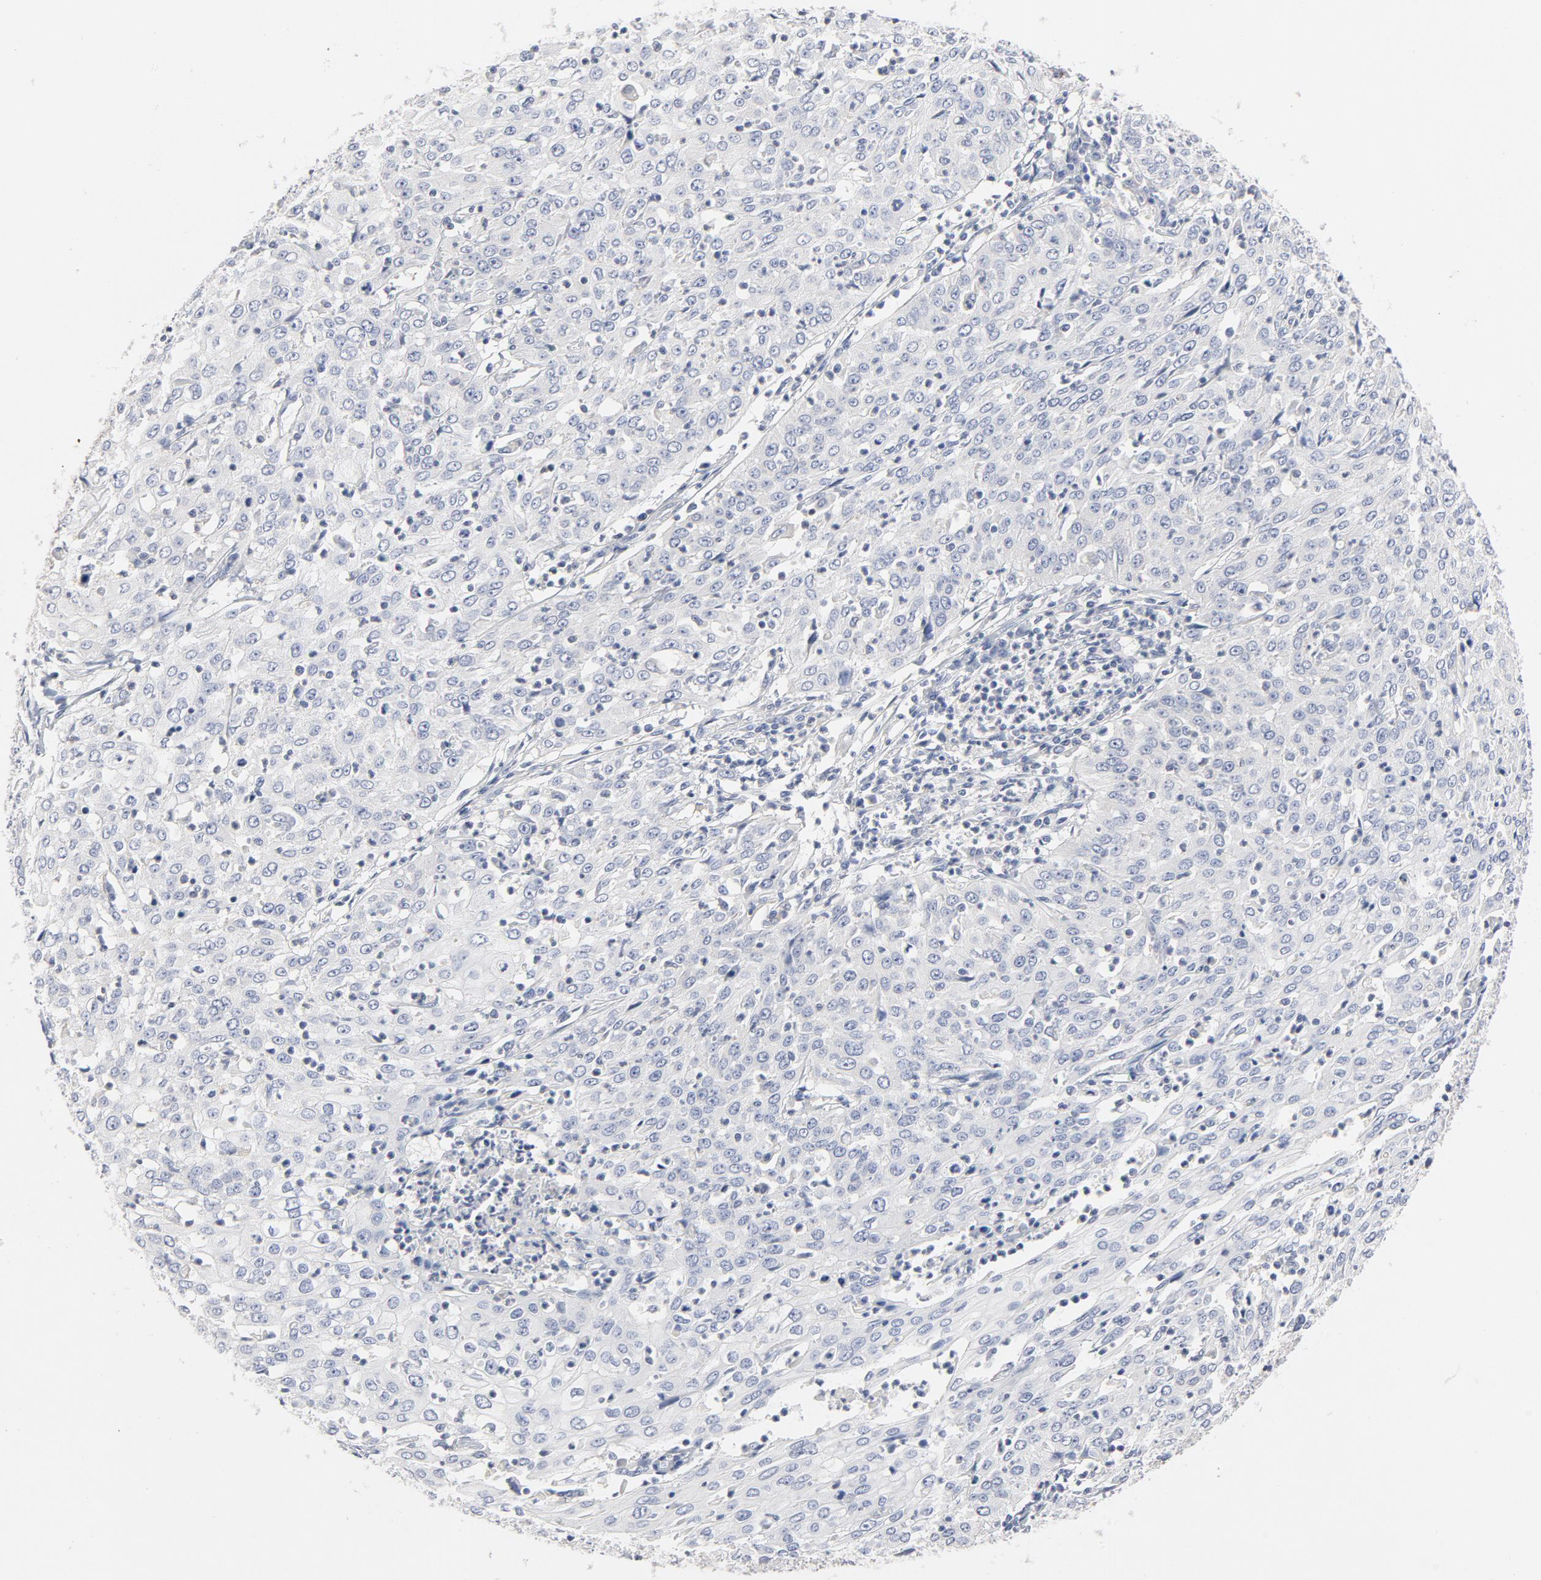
{"staining": {"intensity": "negative", "quantity": "none", "location": "none"}, "tissue": "cervical cancer", "cell_type": "Tumor cells", "image_type": "cancer", "snomed": [{"axis": "morphology", "description": "Squamous cell carcinoma, NOS"}, {"axis": "topography", "description": "Cervix"}], "caption": "The micrograph reveals no significant staining in tumor cells of cervical cancer. (DAB (3,3'-diaminobenzidine) immunohistochemistry, high magnification).", "gene": "ROCK1", "patient": {"sex": "female", "age": 39}}